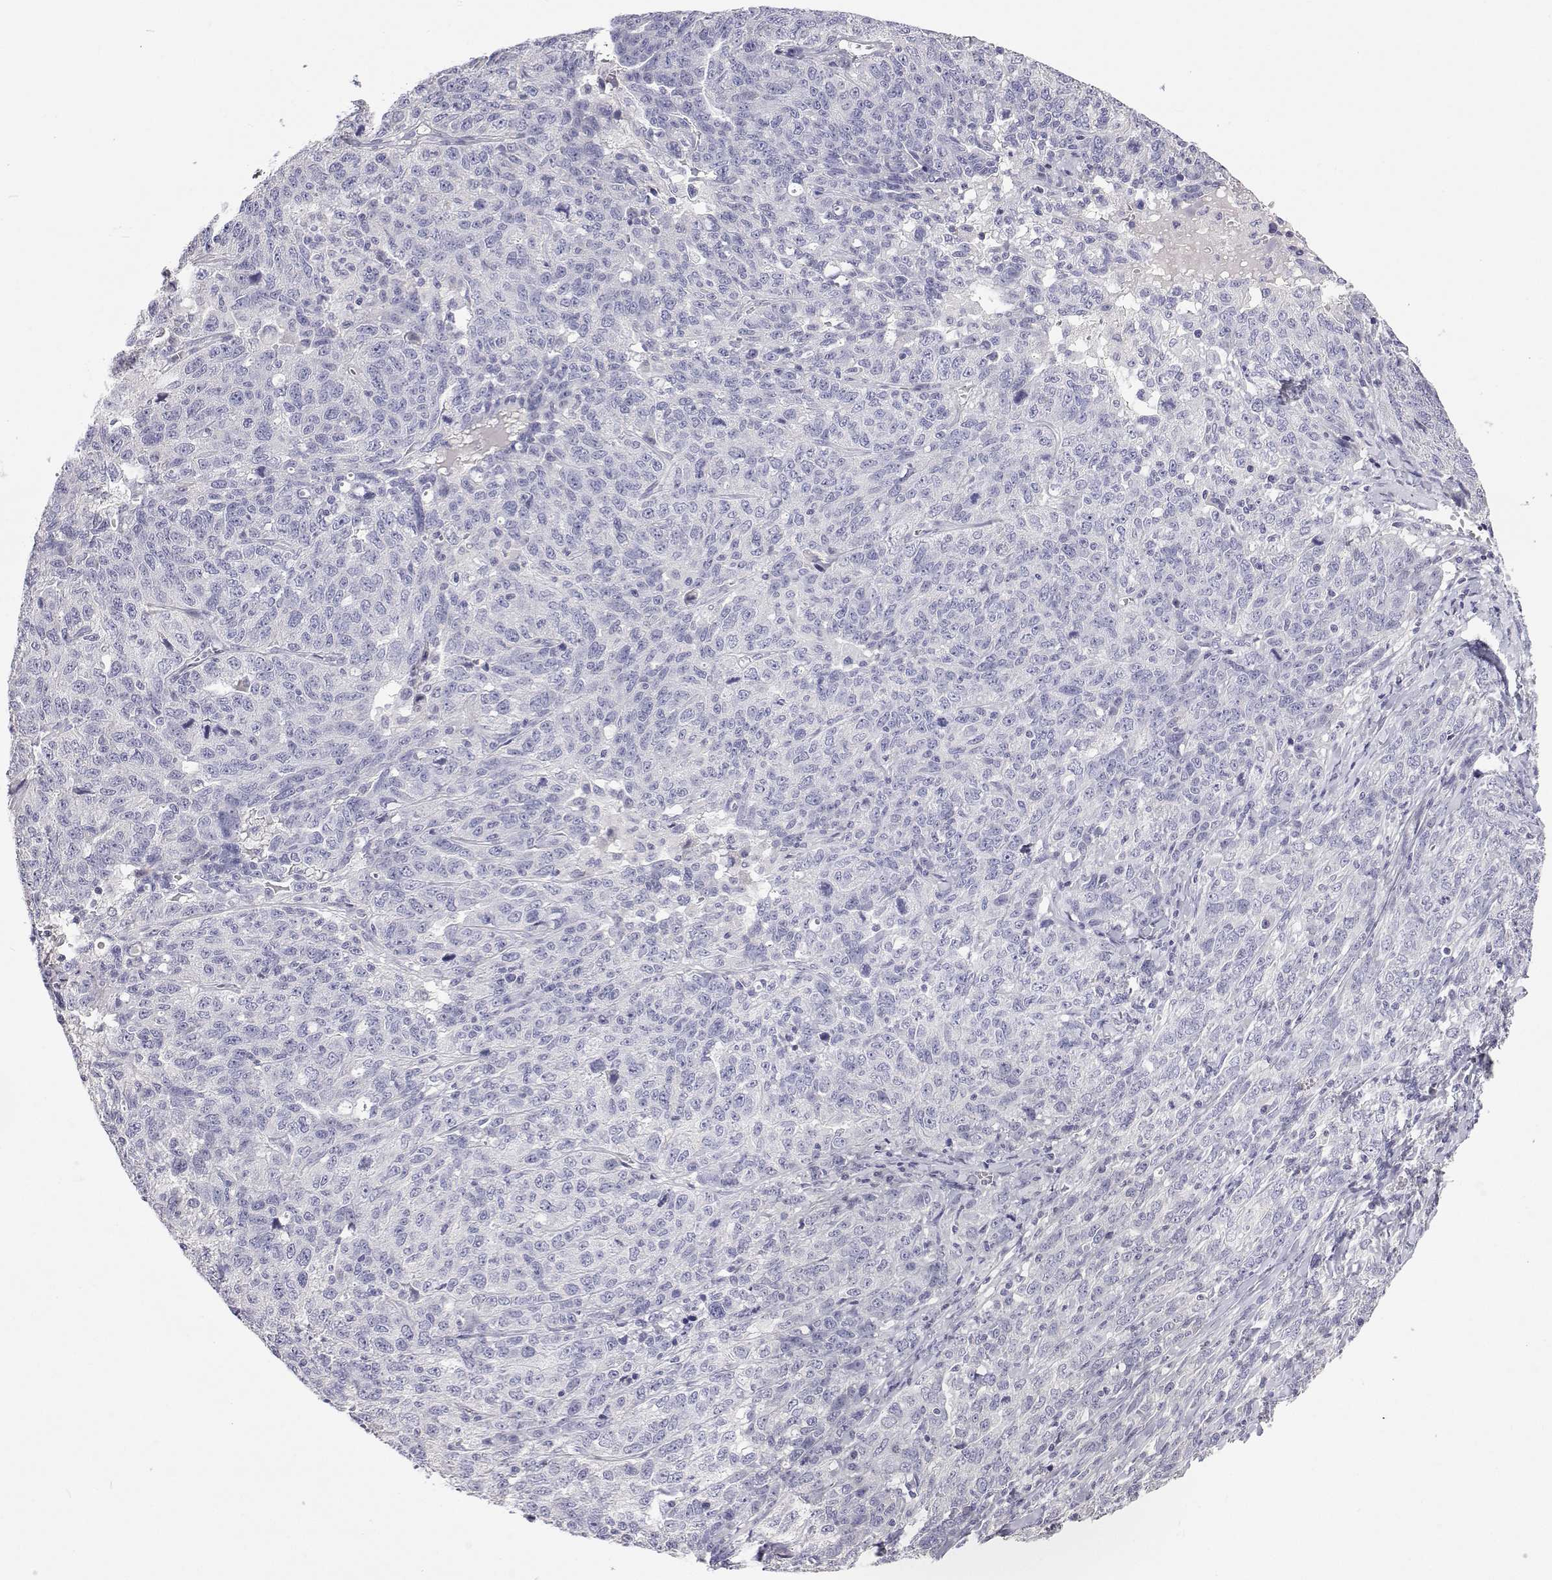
{"staining": {"intensity": "negative", "quantity": "none", "location": "none"}, "tissue": "ovarian cancer", "cell_type": "Tumor cells", "image_type": "cancer", "snomed": [{"axis": "morphology", "description": "Cystadenocarcinoma, serous, NOS"}, {"axis": "topography", "description": "Ovary"}], "caption": "Tumor cells are negative for brown protein staining in ovarian cancer.", "gene": "ANKRD65", "patient": {"sex": "female", "age": 71}}